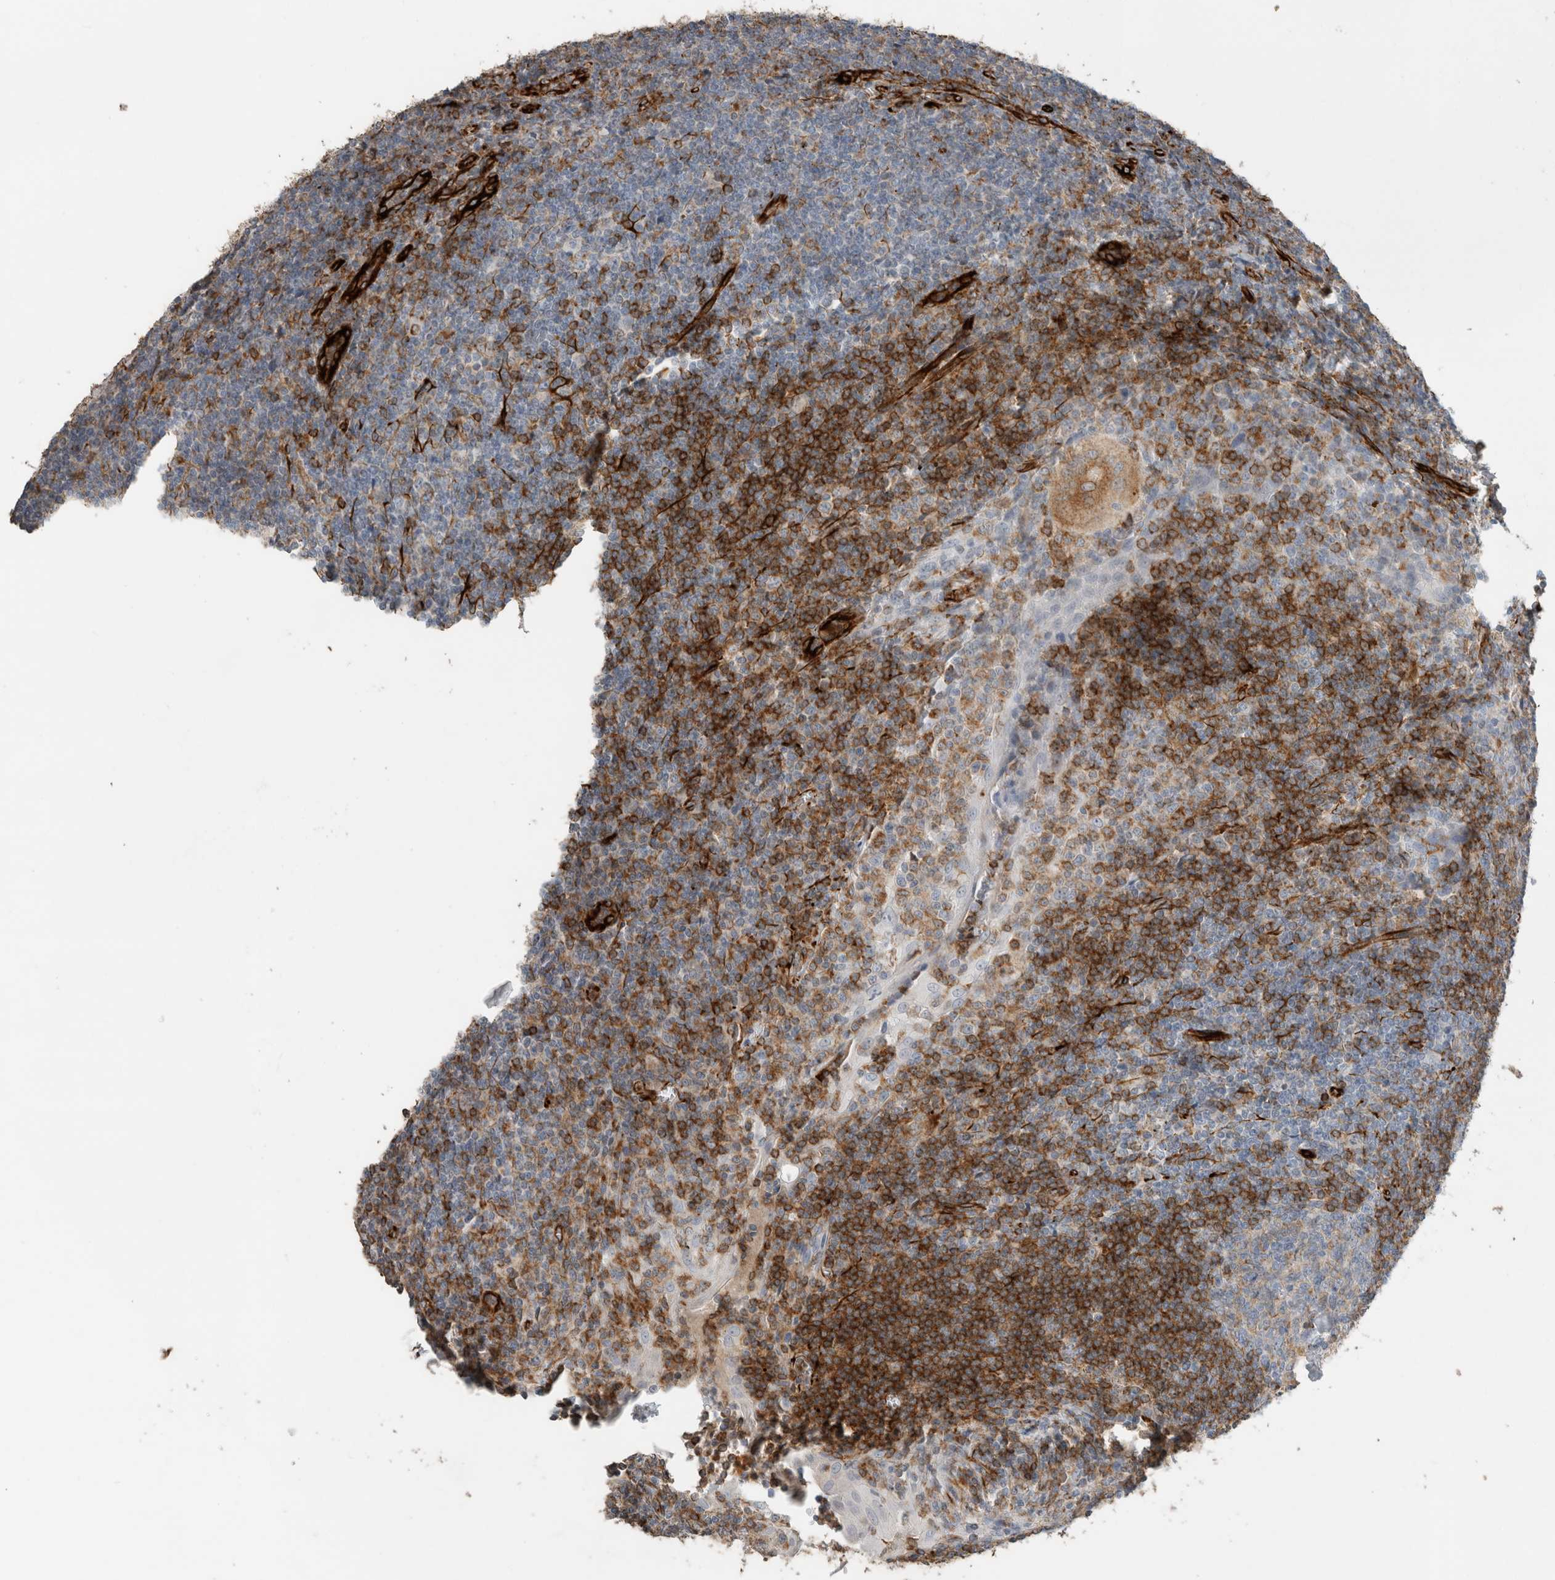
{"staining": {"intensity": "weak", "quantity": "<25%", "location": "cytoplasmic/membranous"}, "tissue": "tonsil", "cell_type": "Germinal center cells", "image_type": "normal", "snomed": [{"axis": "morphology", "description": "Normal tissue, NOS"}, {"axis": "topography", "description": "Tonsil"}], "caption": "IHC micrograph of unremarkable tonsil stained for a protein (brown), which shows no expression in germinal center cells. Nuclei are stained in blue.", "gene": "LY86", "patient": {"sex": "male", "age": 37}}